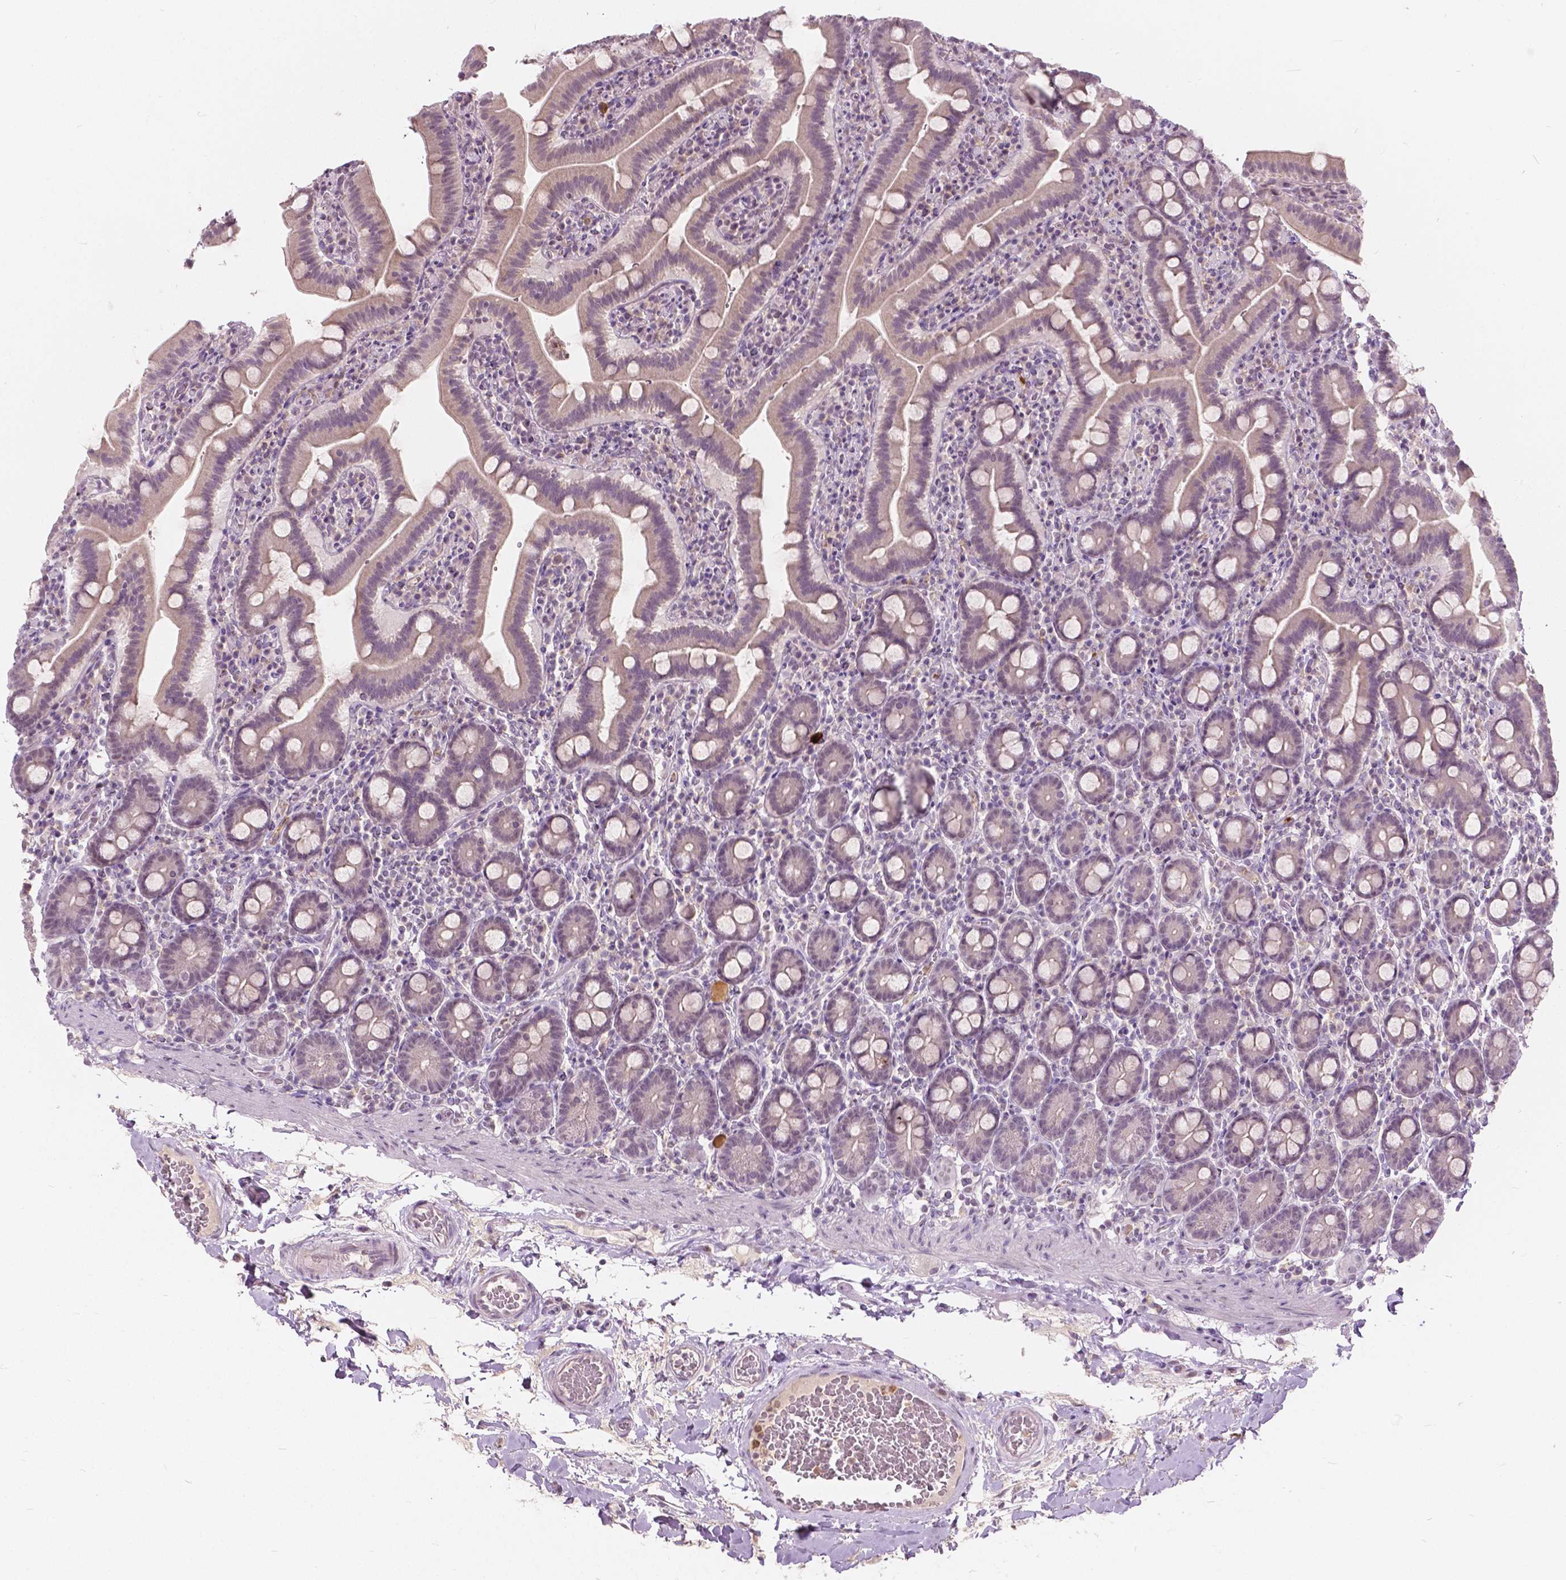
{"staining": {"intensity": "weak", "quantity": "<25%", "location": "cytoplasmic/membranous"}, "tissue": "small intestine", "cell_type": "Glandular cells", "image_type": "normal", "snomed": [{"axis": "morphology", "description": "Normal tissue, NOS"}, {"axis": "topography", "description": "Small intestine"}], "caption": "The photomicrograph reveals no staining of glandular cells in unremarkable small intestine.", "gene": "DLX6", "patient": {"sex": "male", "age": 26}}